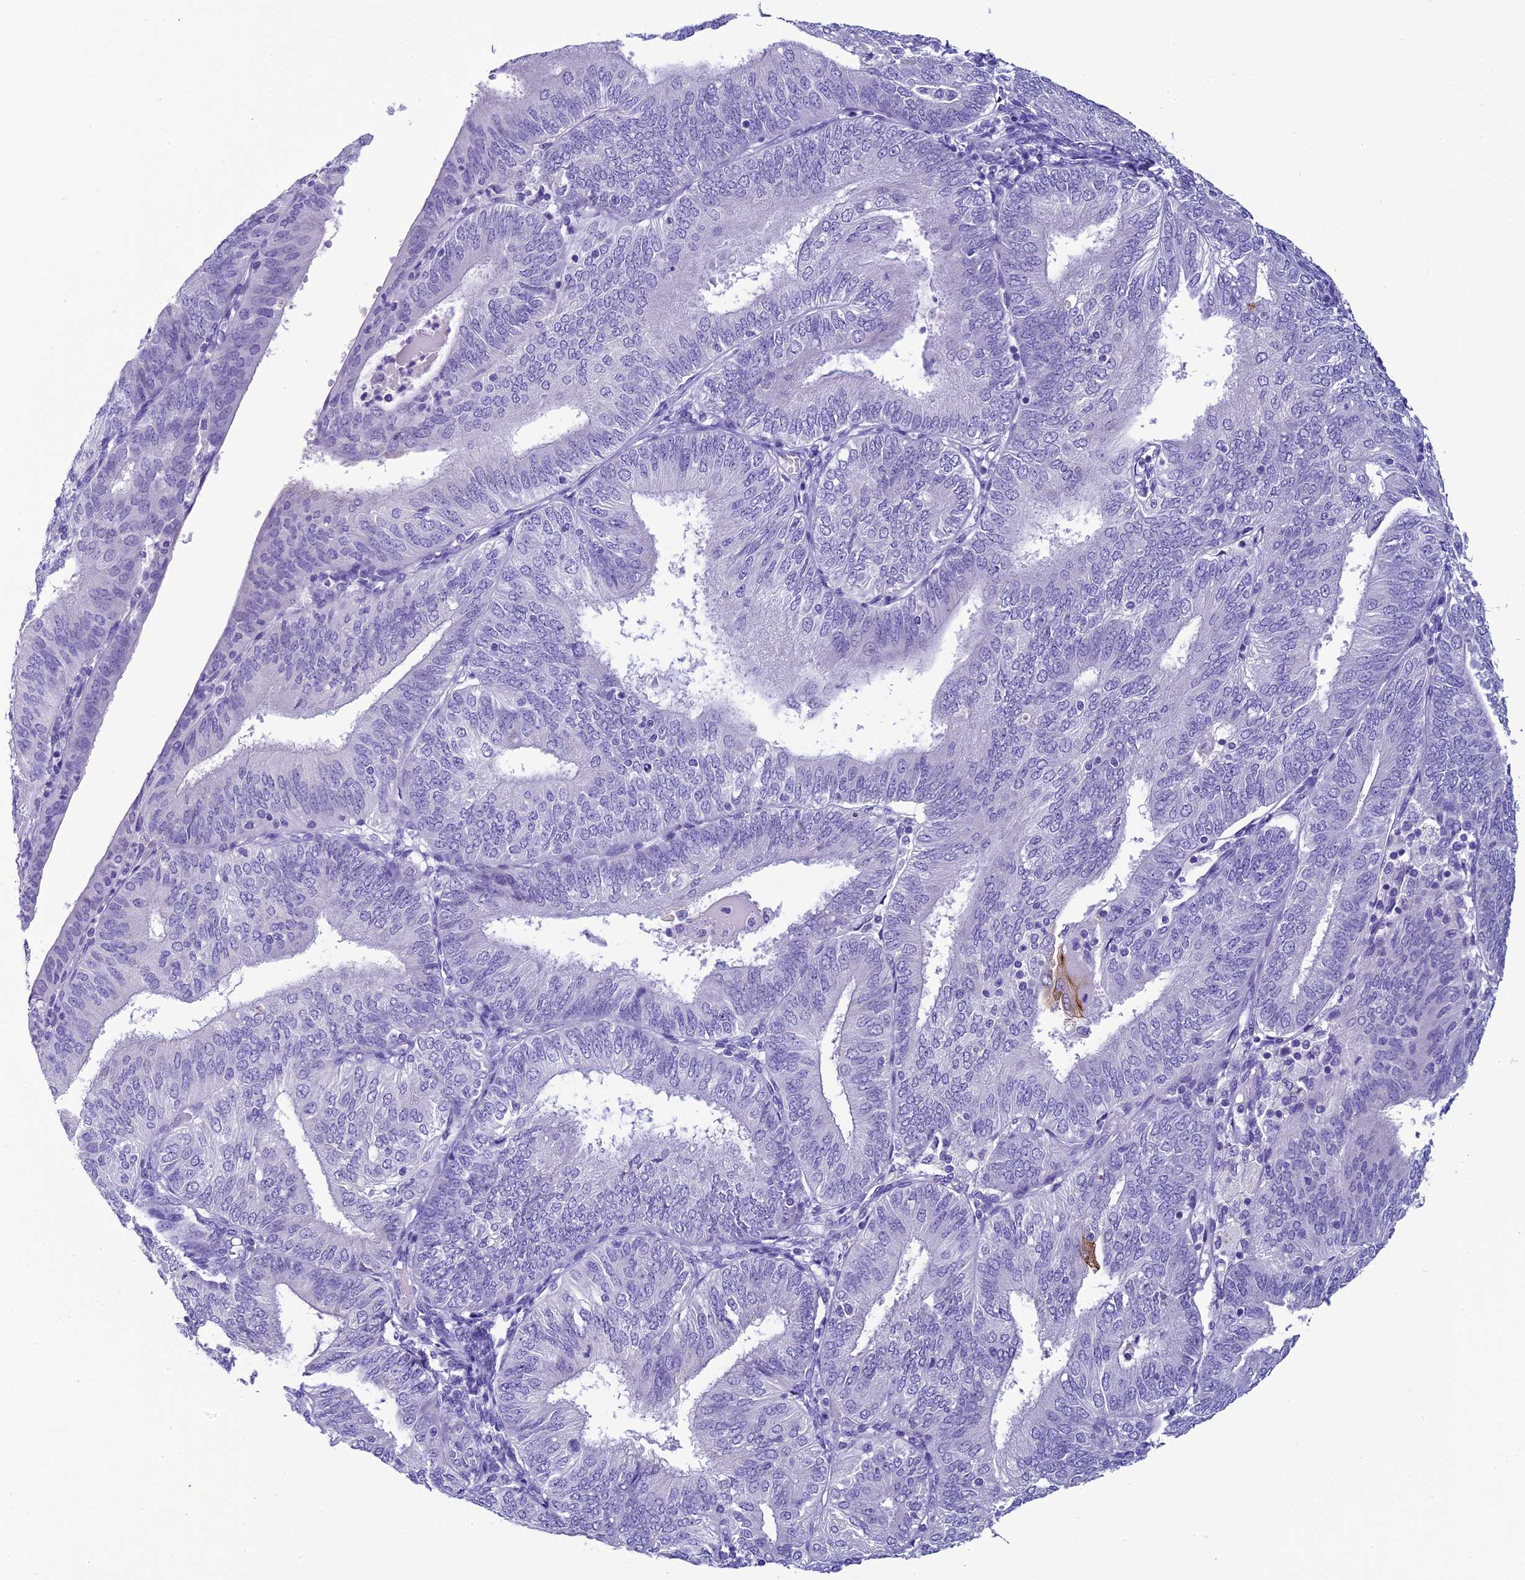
{"staining": {"intensity": "negative", "quantity": "none", "location": "none"}, "tissue": "endometrial cancer", "cell_type": "Tumor cells", "image_type": "cancer", "snomed": [{"axis": "morphology", "description": "Adenocarcinoma, NOS"}, {"axis": "topography", "description": "Endometrium"}], "caption": "A high-resolution histopathology image shows immunohistochemistry (IHC) staining of endometrial adenocarcinoma, which shows no significant expression in tumor cells.", "gene": "SCEL", "patient": {"sex": "female", "age": 58}}